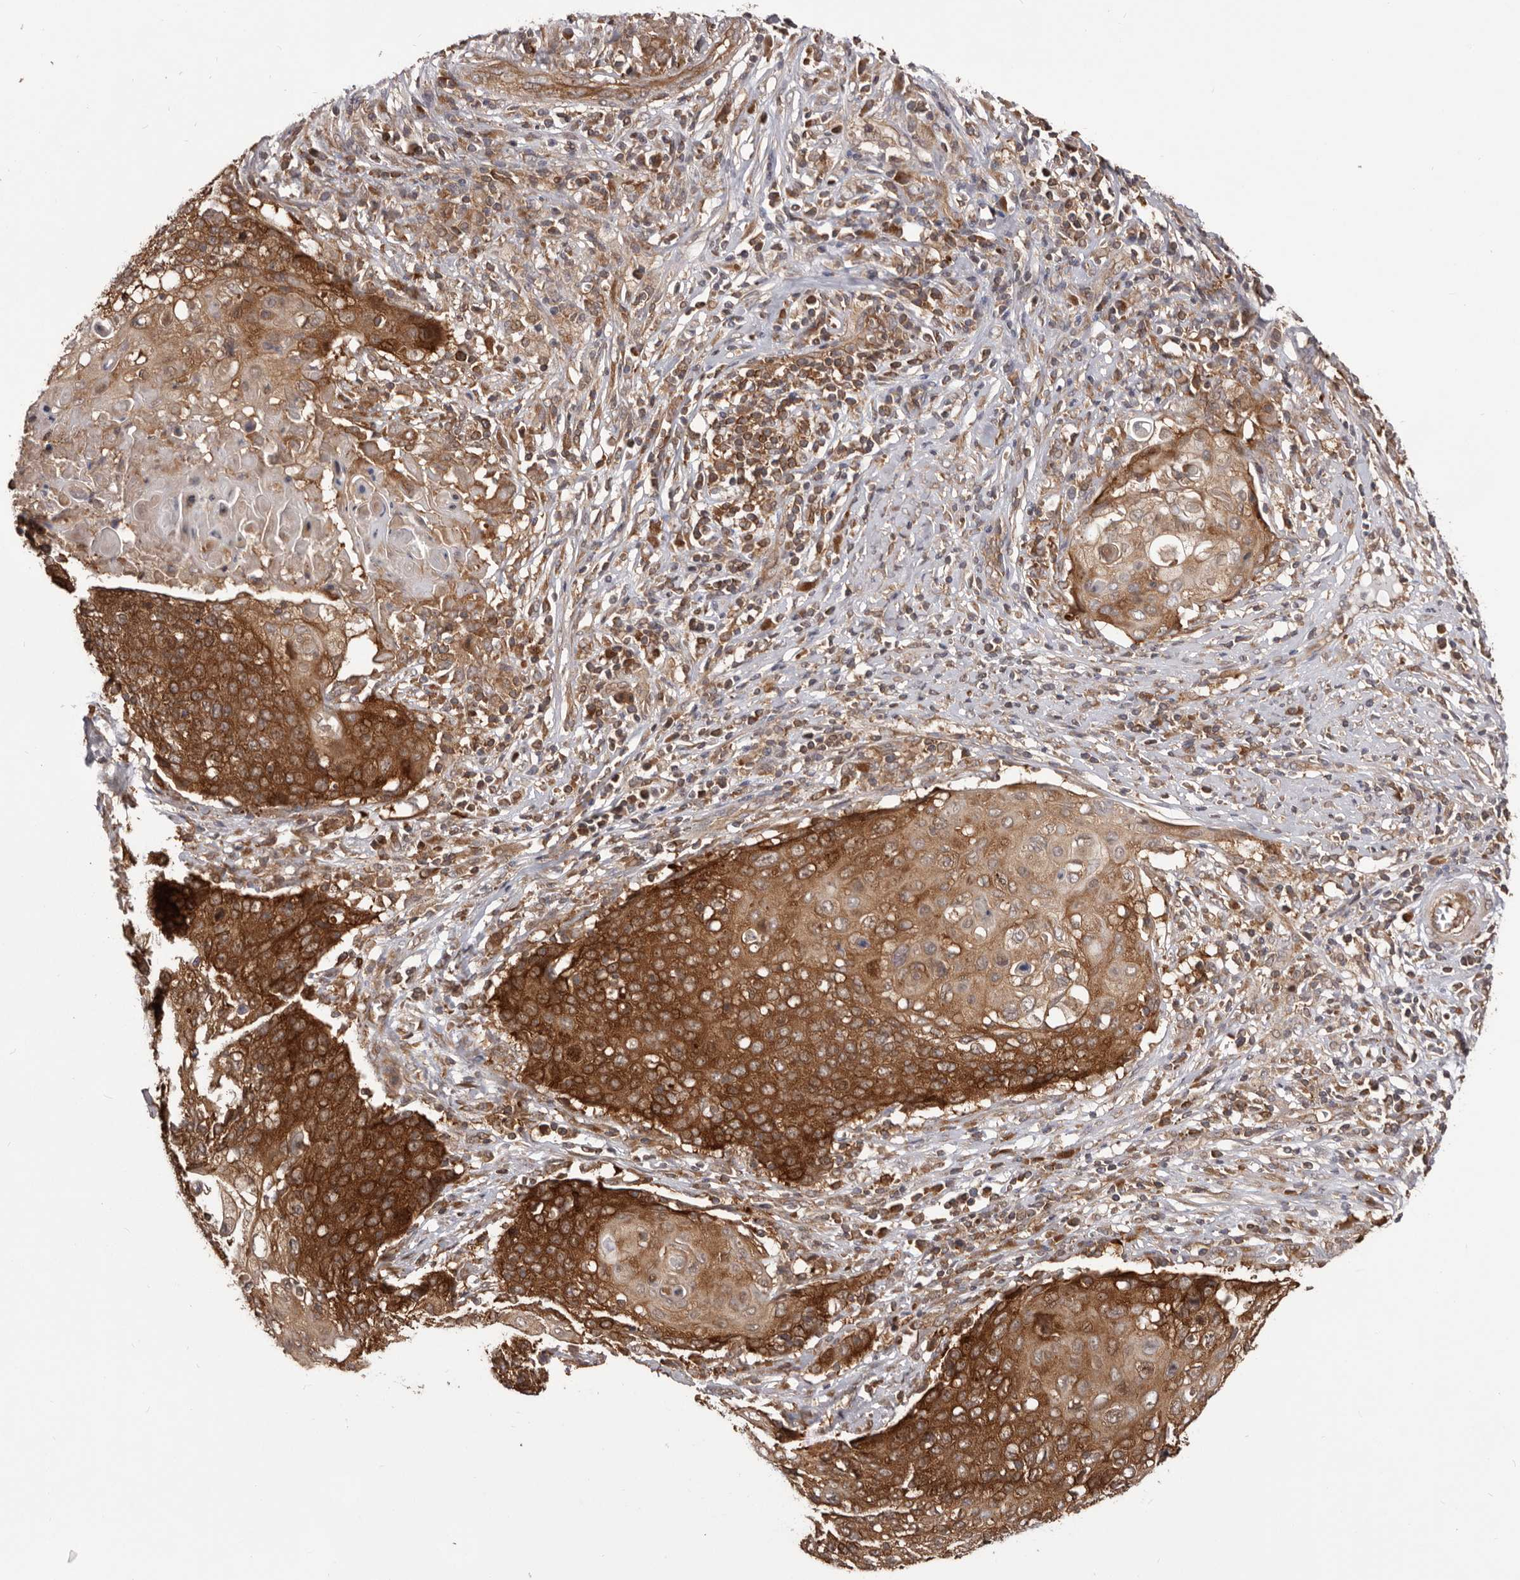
{"staining": {"intensity": "strong", "quantity": ">75%", "location": "cytoplasmic/membranous"}, "tissue": "cervical cancer", "cell_type": "Tumor cells", "image_type": "cancer", "snomed": [{"axis": "morphology", "description": "Squamous cell carcinoma, NOS"}, {"axis": "topography", "description": "Cervix"}], "caption": "A high-resolution image shows immunohistochemistry (IHC) staining of squamous cell carcinoma (cervical), which shows strong cytoplasmic/membranous staining in approximately >75% of tumor cells.", "gene": "HBS1L", "patient": {"sex": "female", "age": 39}}